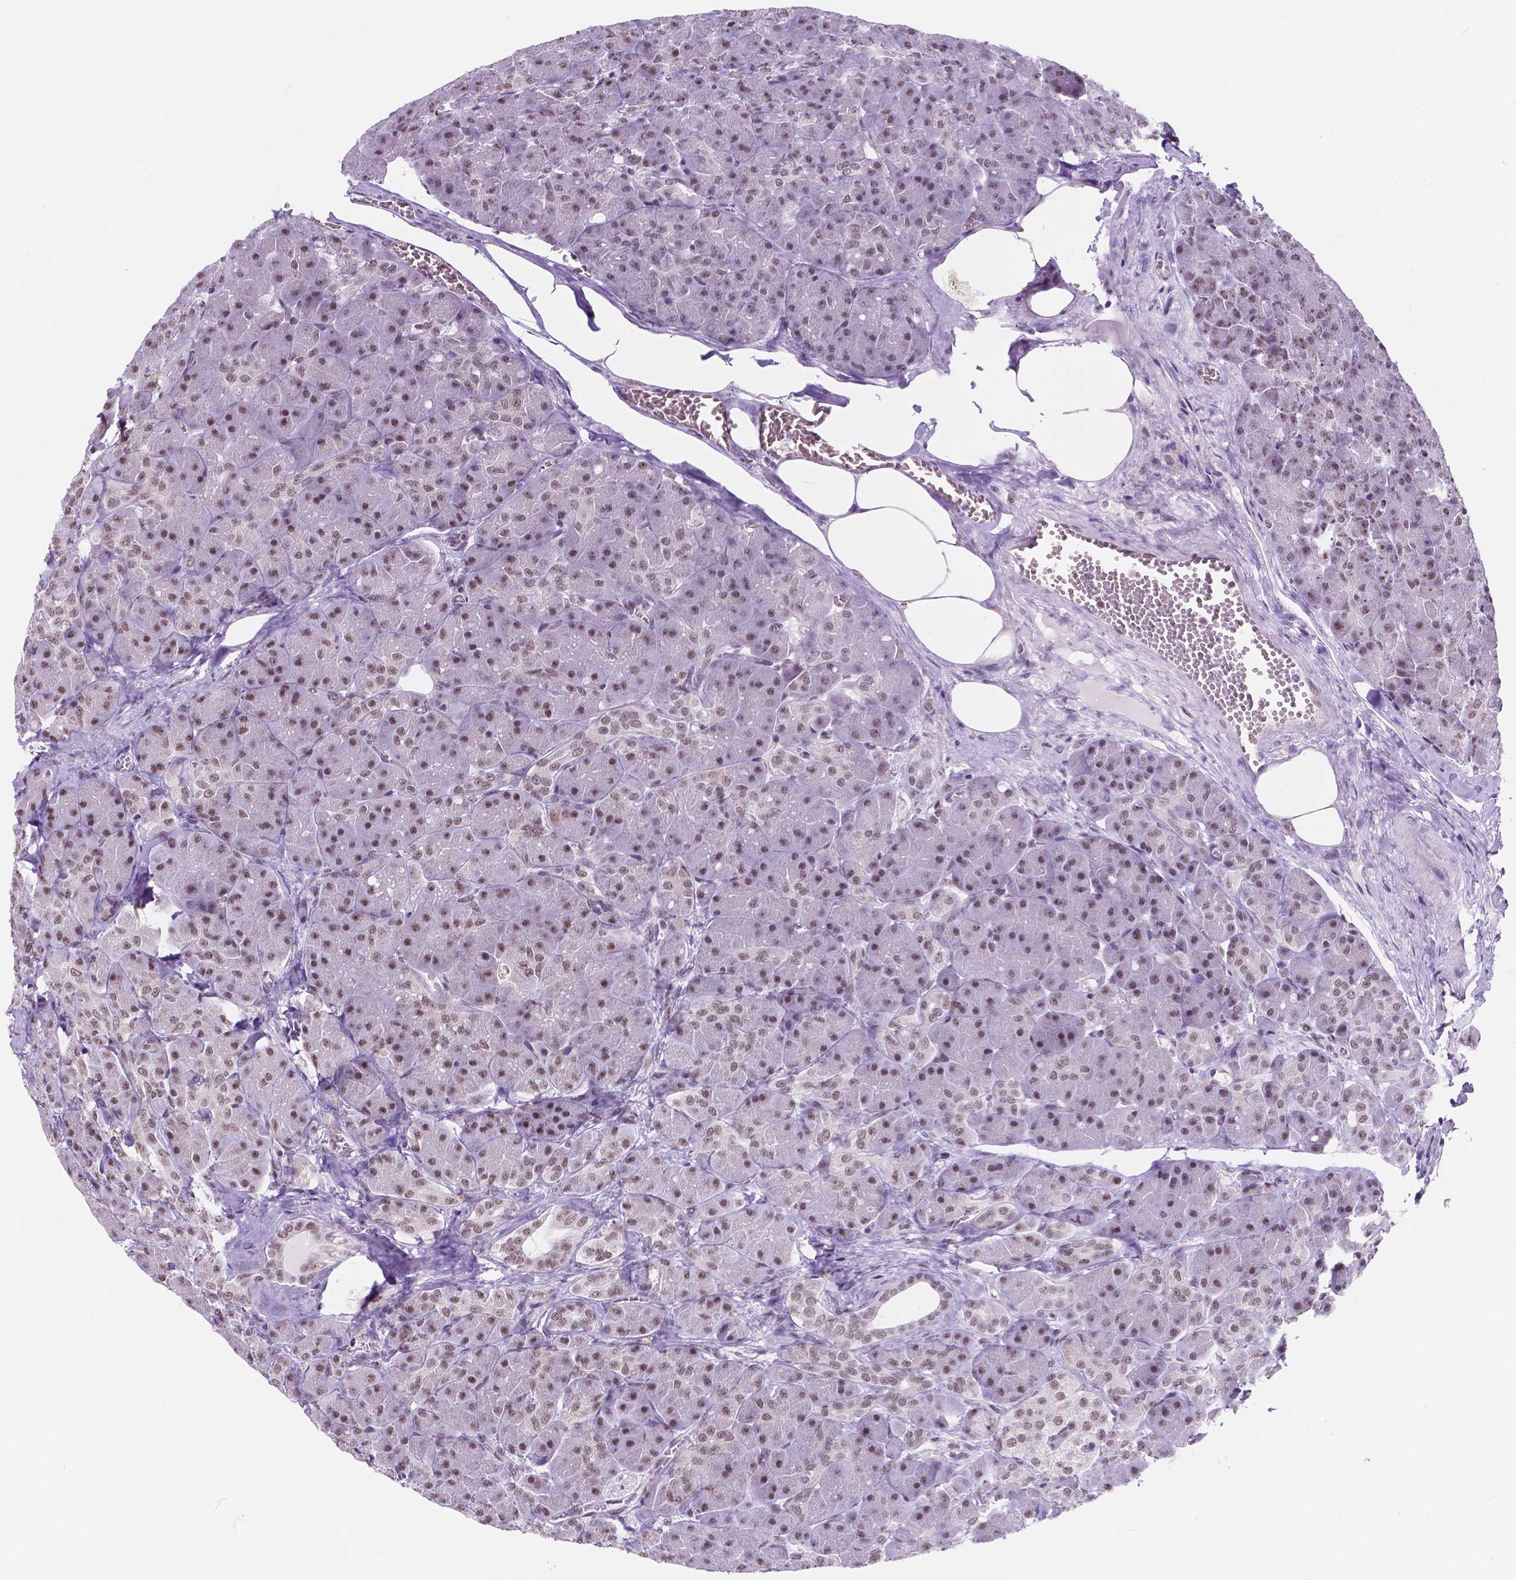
{"staining": {"intensity": "moderate", "quantity": "25%-75%", "location": "nuclear"}, "tissue": "pancreas", "cell_type": "Exocrine glandular cells", "image_type": "normal", "snomed": [{"axis": "morphology", "description": "Normal tissue, NOS"}, {"axis": "topography", "description": "Pancreas"}], "caption": "Exocrine glandular cells display medium levels of moderate nuclear expression in approximately 25%-75% of cells in normal human pancreas. (DAB (3,3'-diaminobenzidine) IHC, brown staining for protein, blue staining for nuclei).", "gene": "BCAS2", "patient": {"sex": "male", "age": 55}}